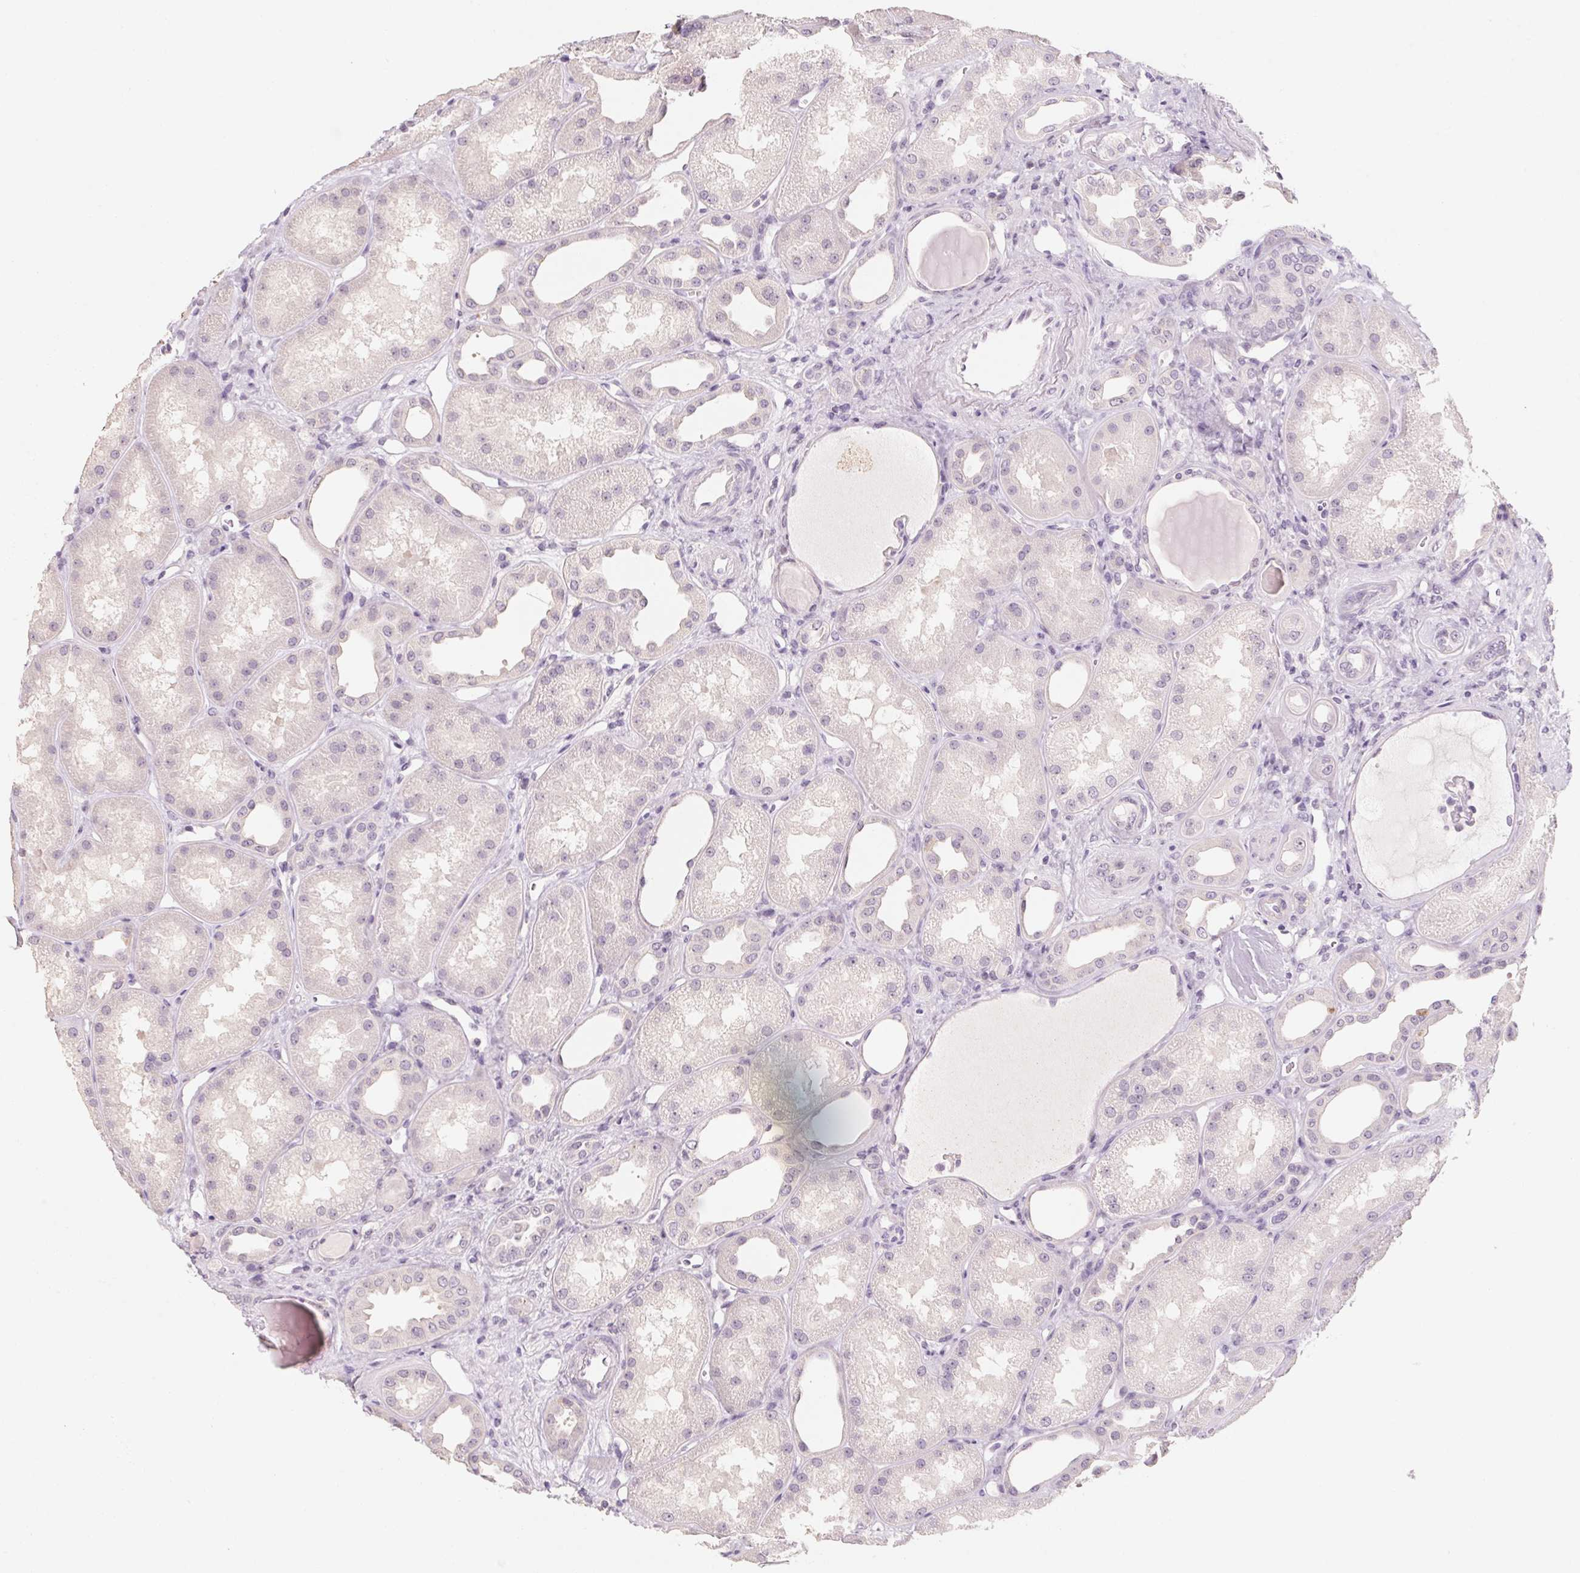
{"staining": {"intensity": "negative", "quantity": "none", "location": "none"}, "tissue": "kidney", "cell_type": "Cells in glomeruli", "image_type": "normal", "snomed": [{"axis": "morphology", "description": "Normal tissue, NOS"}, {"axis": "topography", "description": "Kidney"}], "caption": "The micrograph exhibits no significant positivity in cells in glomeruli of kidney. (DAB (3,3'-diaminobenzidine) IHC visualized using brightfield microscopy, high magnification).", "gene": "CAPZA3", "patient": {"sex": "male", "age": 61}}